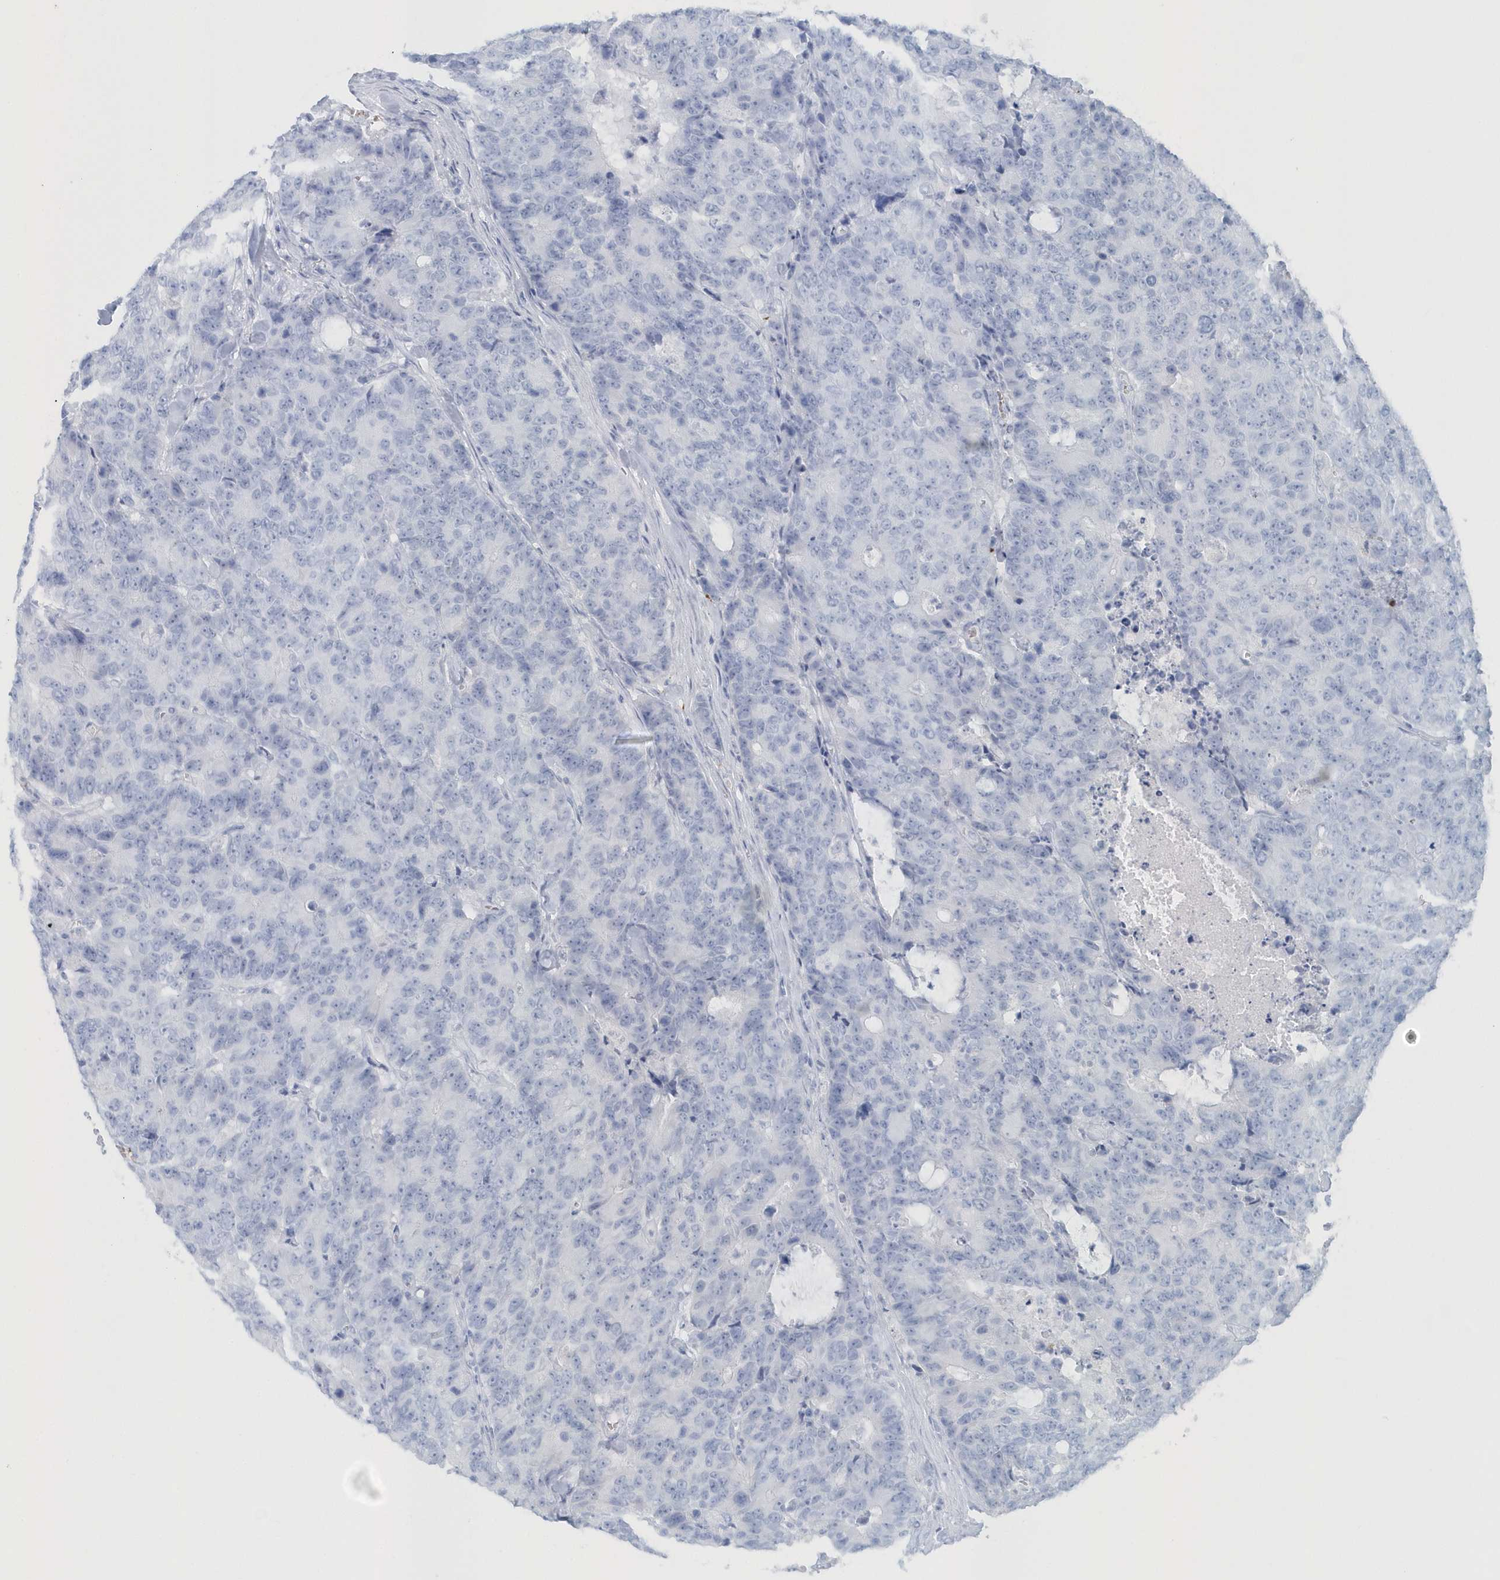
{"staining": {"intensity": "negative", "quantity": "none", "location": "none"}, "tissue": "colorectal cancer", "cell_type": "Tumor cells", "image_type": "cancer", "snomed": [{"axis": "morphology", "description": "Adenocarcinoma, NOS"}, {"axis": "topography", "description": "Colon"}], "caption": "This is an immunohistochemistry (IHC) photomicrograph of human colorectal cancer (adenocarcinoma). There is no expression in tumor cells.", "gene": "HBA2", "patient": {"sex": "female", "age": 86}}